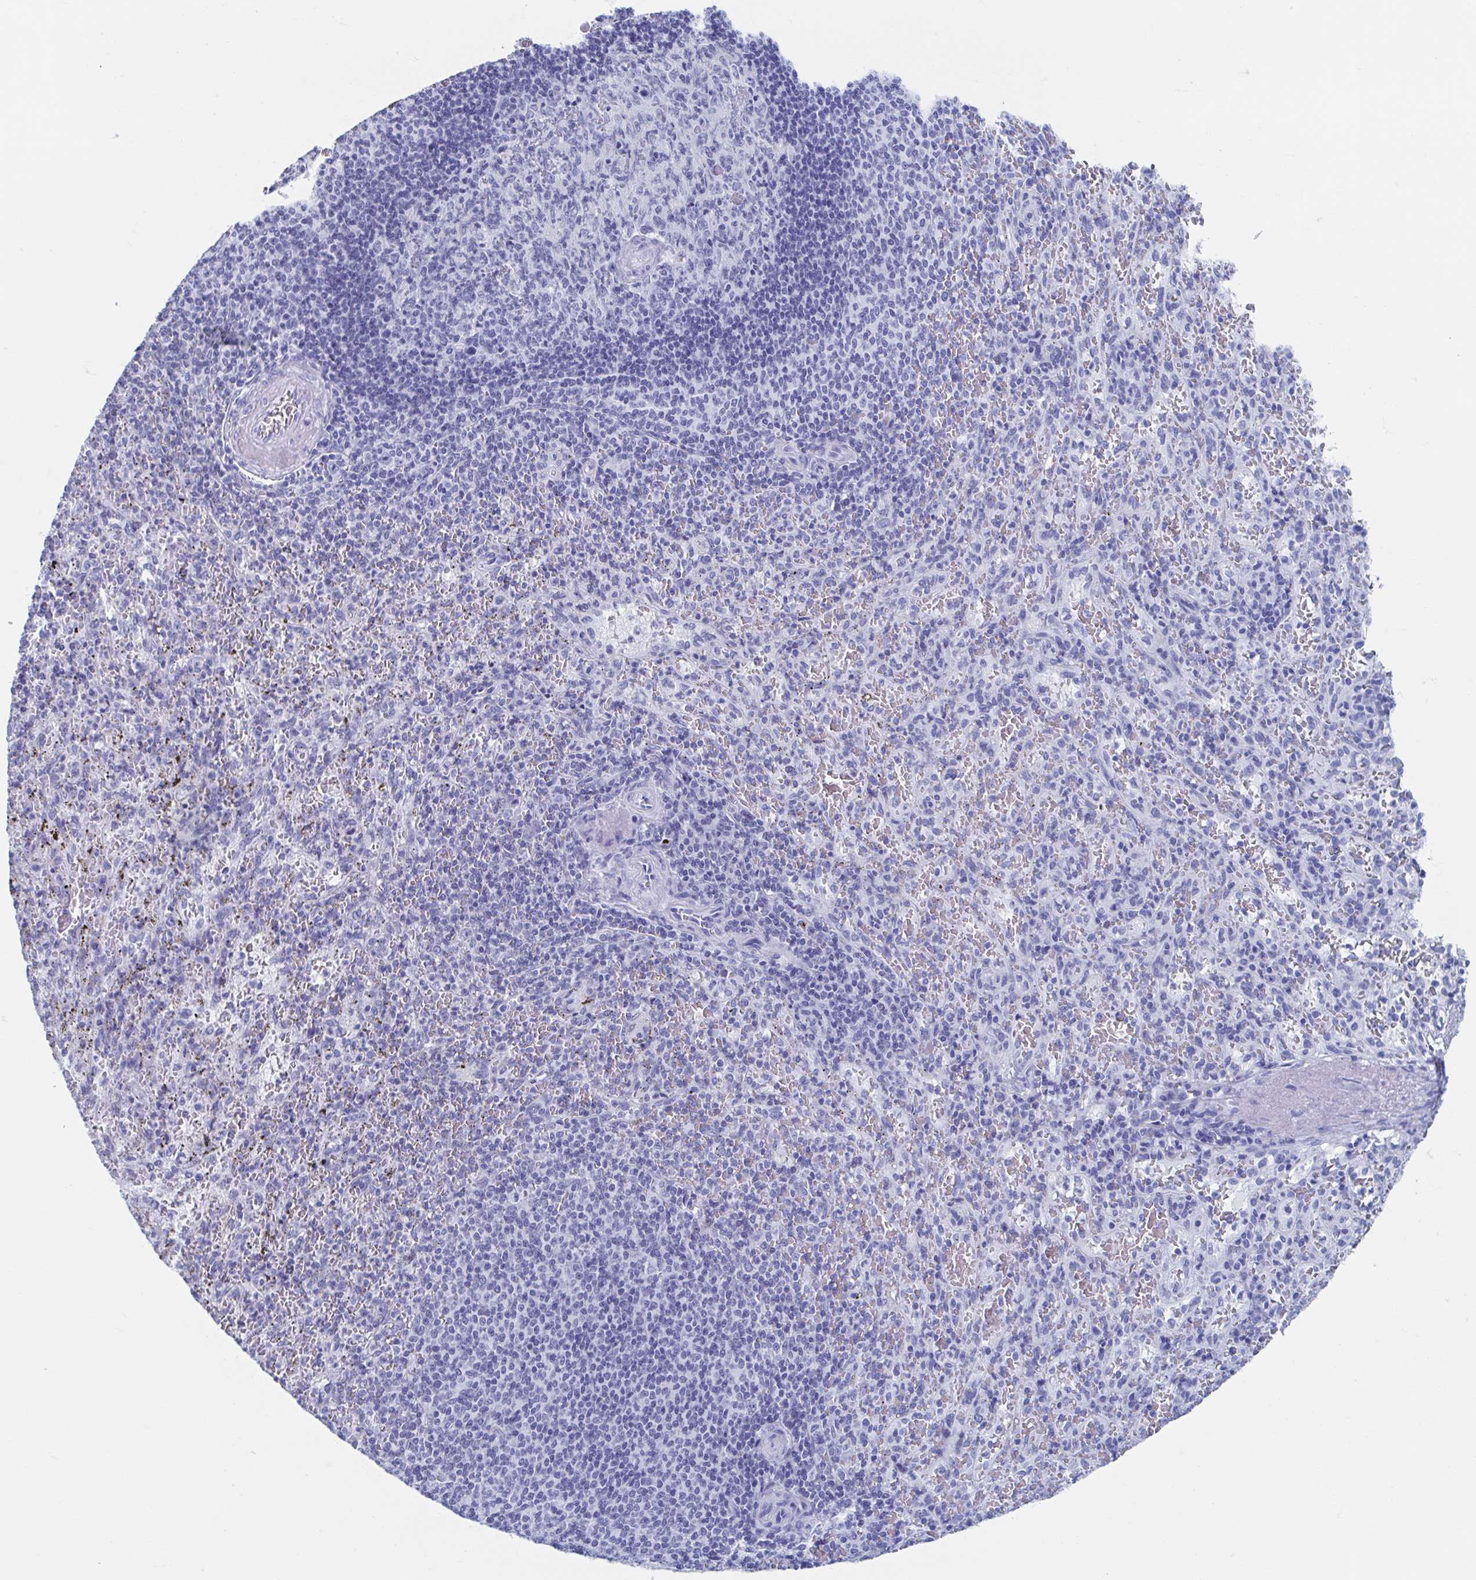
{"staining": {"intensity": "negative", "quantity": "none", "location": "none"}, "tissue": "spleen", "cell_type": "Cells in red pulp", "image_type": "normal", "snomed": [{"axis": "morphology", "description": "Normal tissue, NOS"}, {"axis": "topography", "description": "Spleen"}], "caption": "The photomicrograph shows no staining of cells in red pulp in normal spleen. The staining is performed using DAB (3,3'-diaminobenzidine) brown chromogen with nuclei counter-stained in using hematoxylin.", "gene": "C10orf53", "patient": {"sex": "male", "age": 57}}